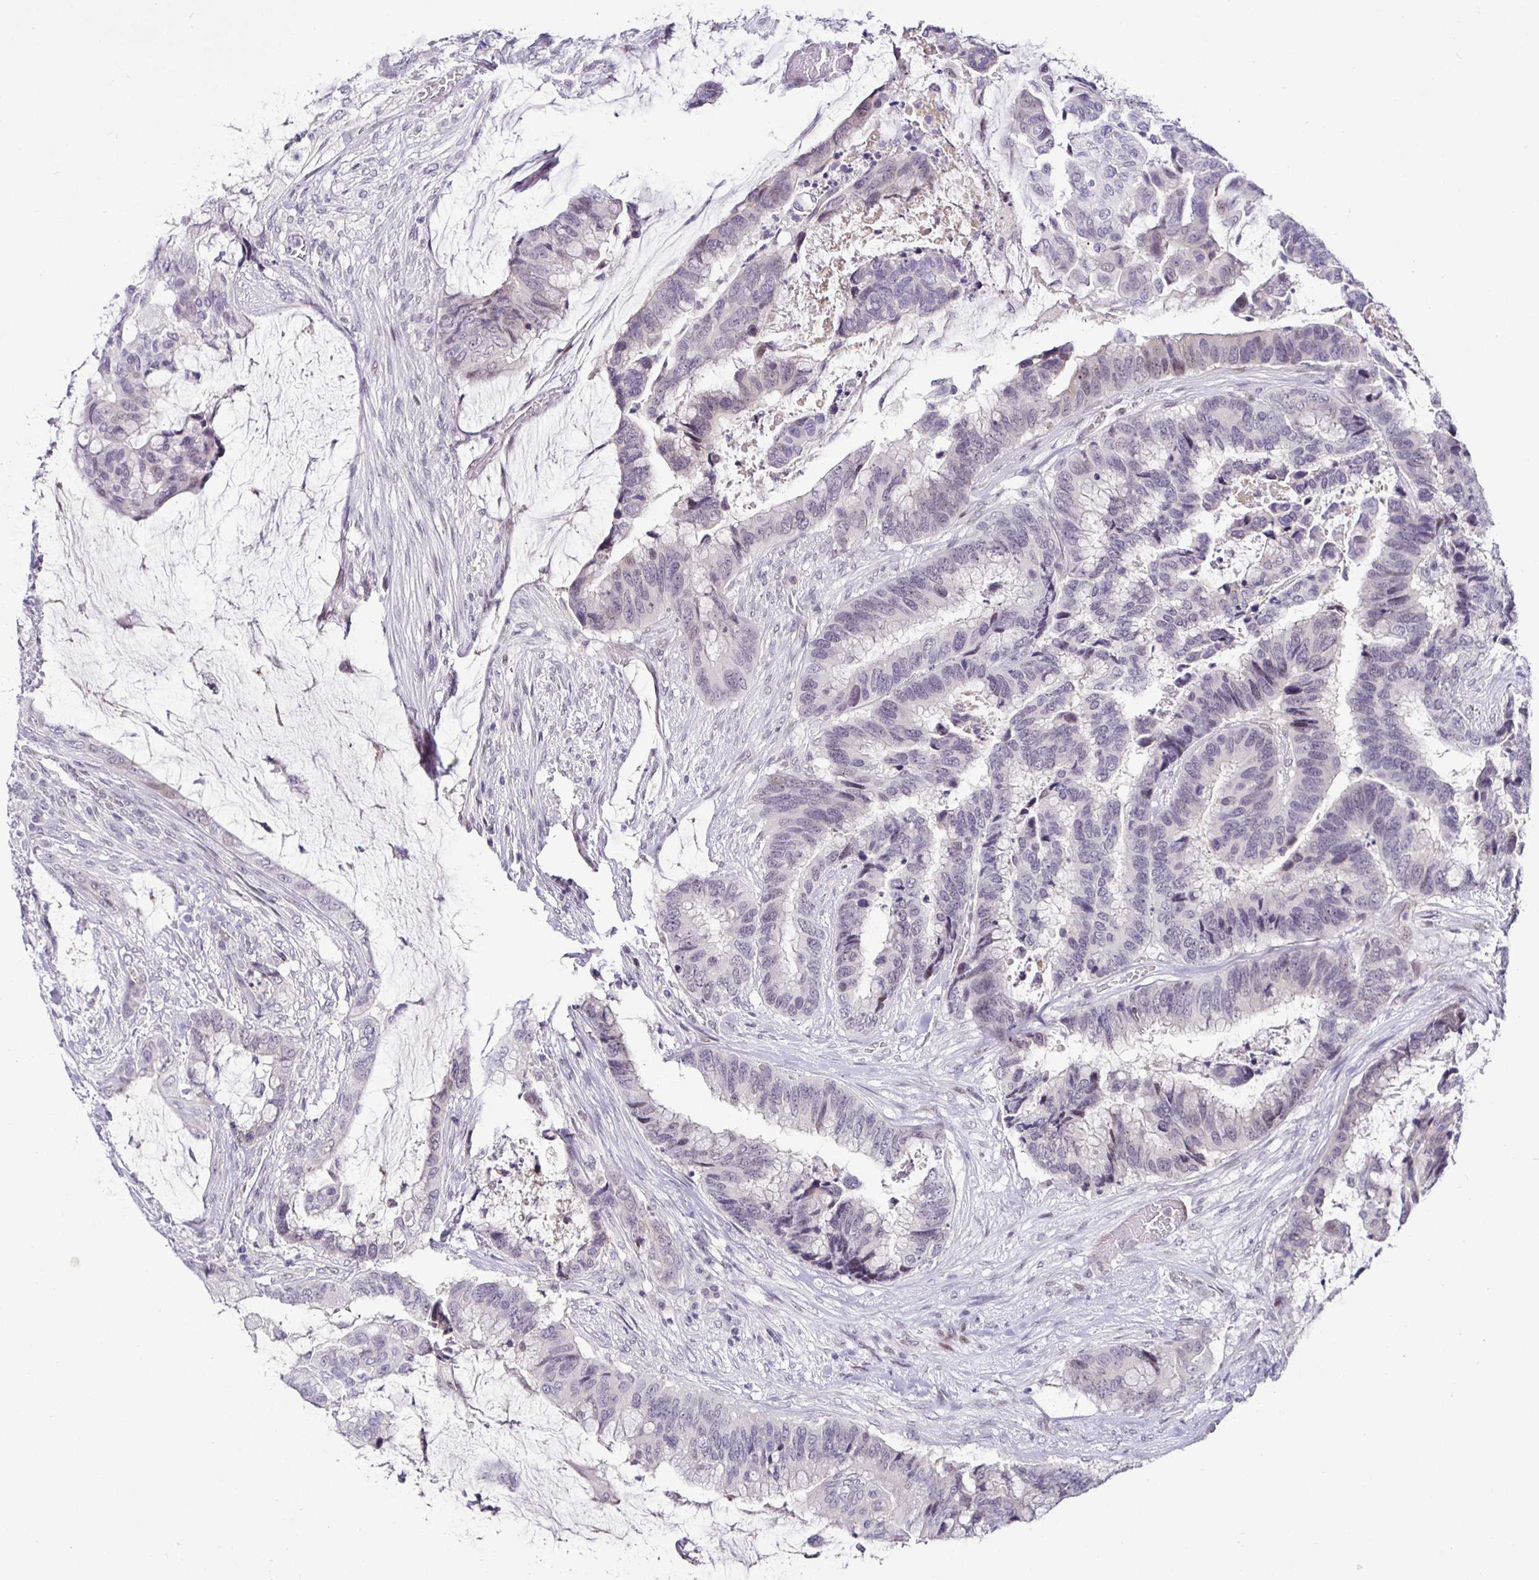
{"staining": {"intensity": "negative", "quantity": "none", "location": "none"}, "tissue": "colorectal cancer", "cell_type": "Tumor cells", "image_type": "cancer", "snomed": [{"axis": "morphology", "description": "Adenocarcinoma, NOS"}, {"axis": "topography", "description": "Rectum"}], "caption": "High magnification brightfield microscopy of adenocarcinoma (colorectal) stained with DAB (3,3'-diaminobenzidine) (brown) and counterstained with hematoxylin (blue): tumor cells show no significant positivity.", "gene": "NUP188", "patient": {"sex": "female", "age": 59}}